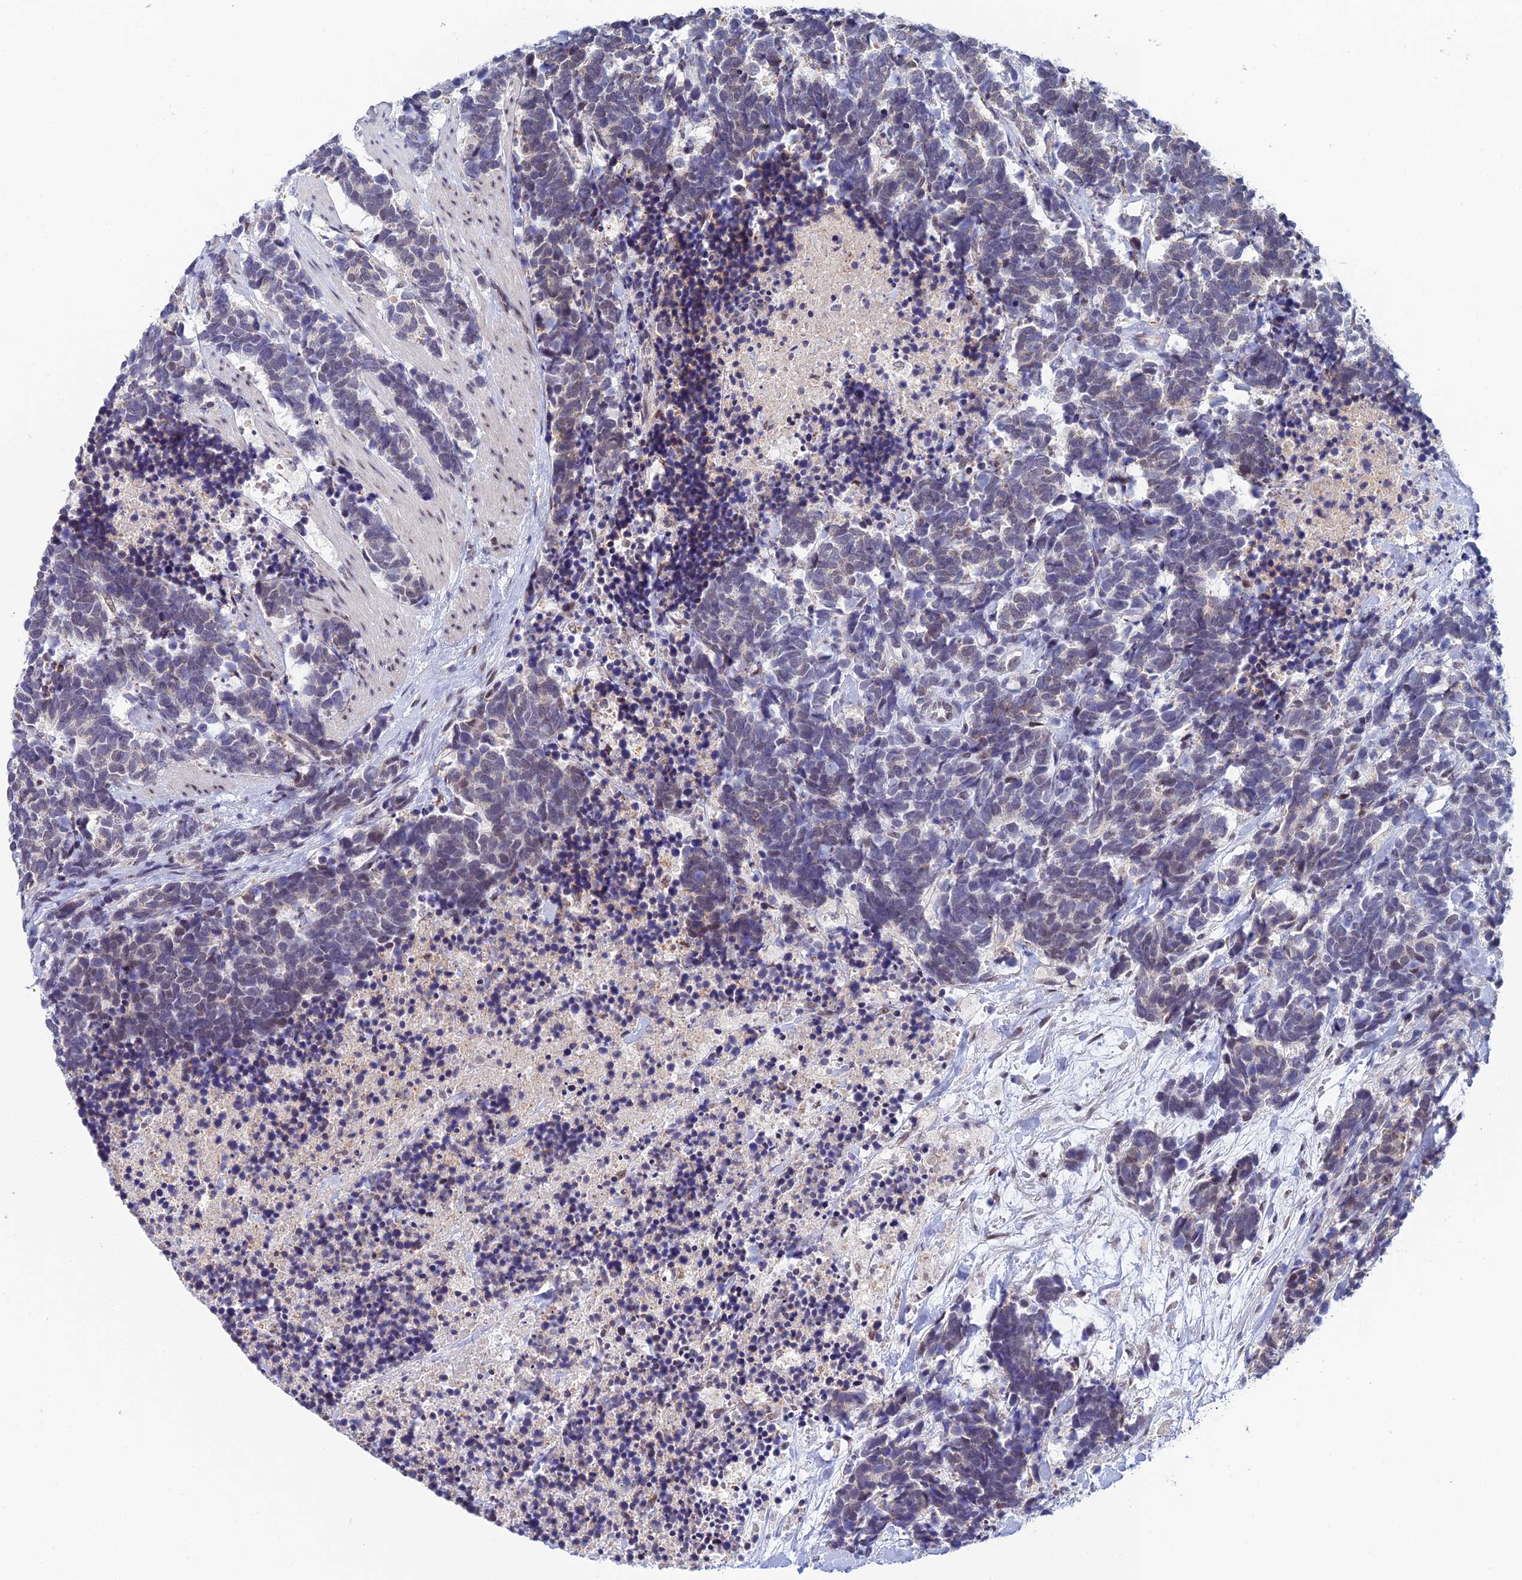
{"staining": {"intensity": "weak", "quantity": "<25%", "location": "nuclear"}, "tissue": "carcinoid", "cell_type": "Tumor cells", "image_type": "cancer", "snomed": [{"axis": "morphology", "description": "Carcinoma, NOS"}, {"axis": "morphology", "description": "Carcinoid, malignant, NOS"}, {"axis": "topography", "description": "Prostate"}], "caption": "IHC micrograph of carcinoid stained for a protein (brown), which displays no positivity in tumor cells. (DAB (3,3'-diaminobenzidine) immunohistochemistry with hematoxylin counter stain).", "gene": "C2orf49", "patient": {"sex": "male", "age": 57}}